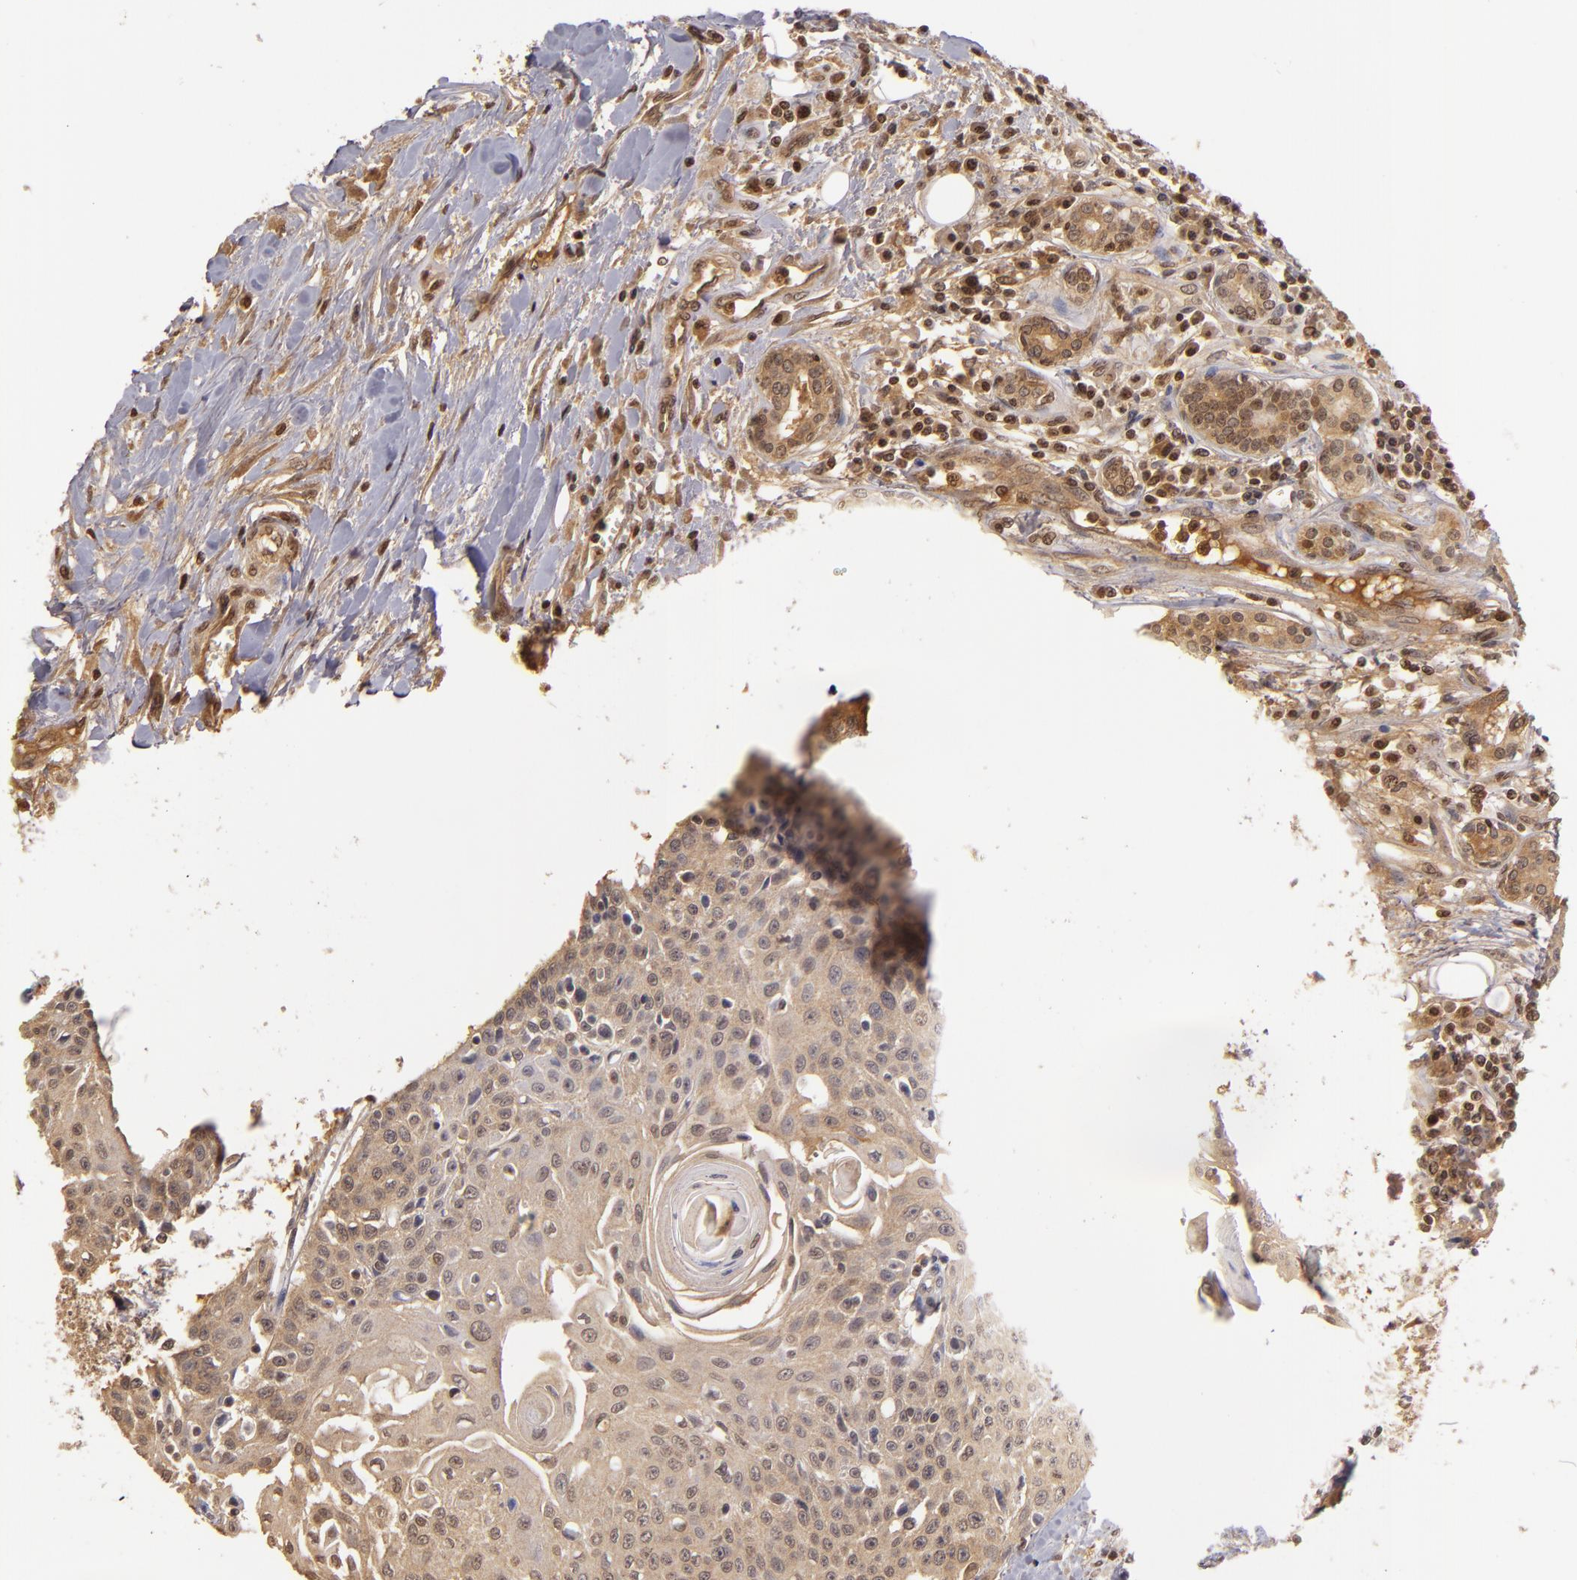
{"staining": {"intensity": "weak", "quantity": ">75%", "location": "cytoplasmic/membranous,nuclear"}, "tissue": "head and neck cancer", "cell_type": "Tumor cells", "image_type": "cancer", "snomed": [{"axis": "morphology", "description": "Squamous cell carcinoma, NOS"}, {"axis": "morphology", "description": "Squamous cell carcinoma, metastatic, NOS"}, {"axis": "topography", "description": "Lymph node"}, {"axis": "topography", "description": "Salivary gland"}, {"axis": "topography", "description": "Head-Neck"}], "caption": "IHC histopathology image of neoplastic tissue: head and neck cancer stained using immunohistochemistry (IHC) shows low levels of weak protein expression localized specifically in the cytoplasmic/membranous and nuclear of tumor cells, appearing as a cytoplasmic/membranous and nuclear brown color.", "gene": "LRG1", "patient": {"sex": "female", "age": 74}}